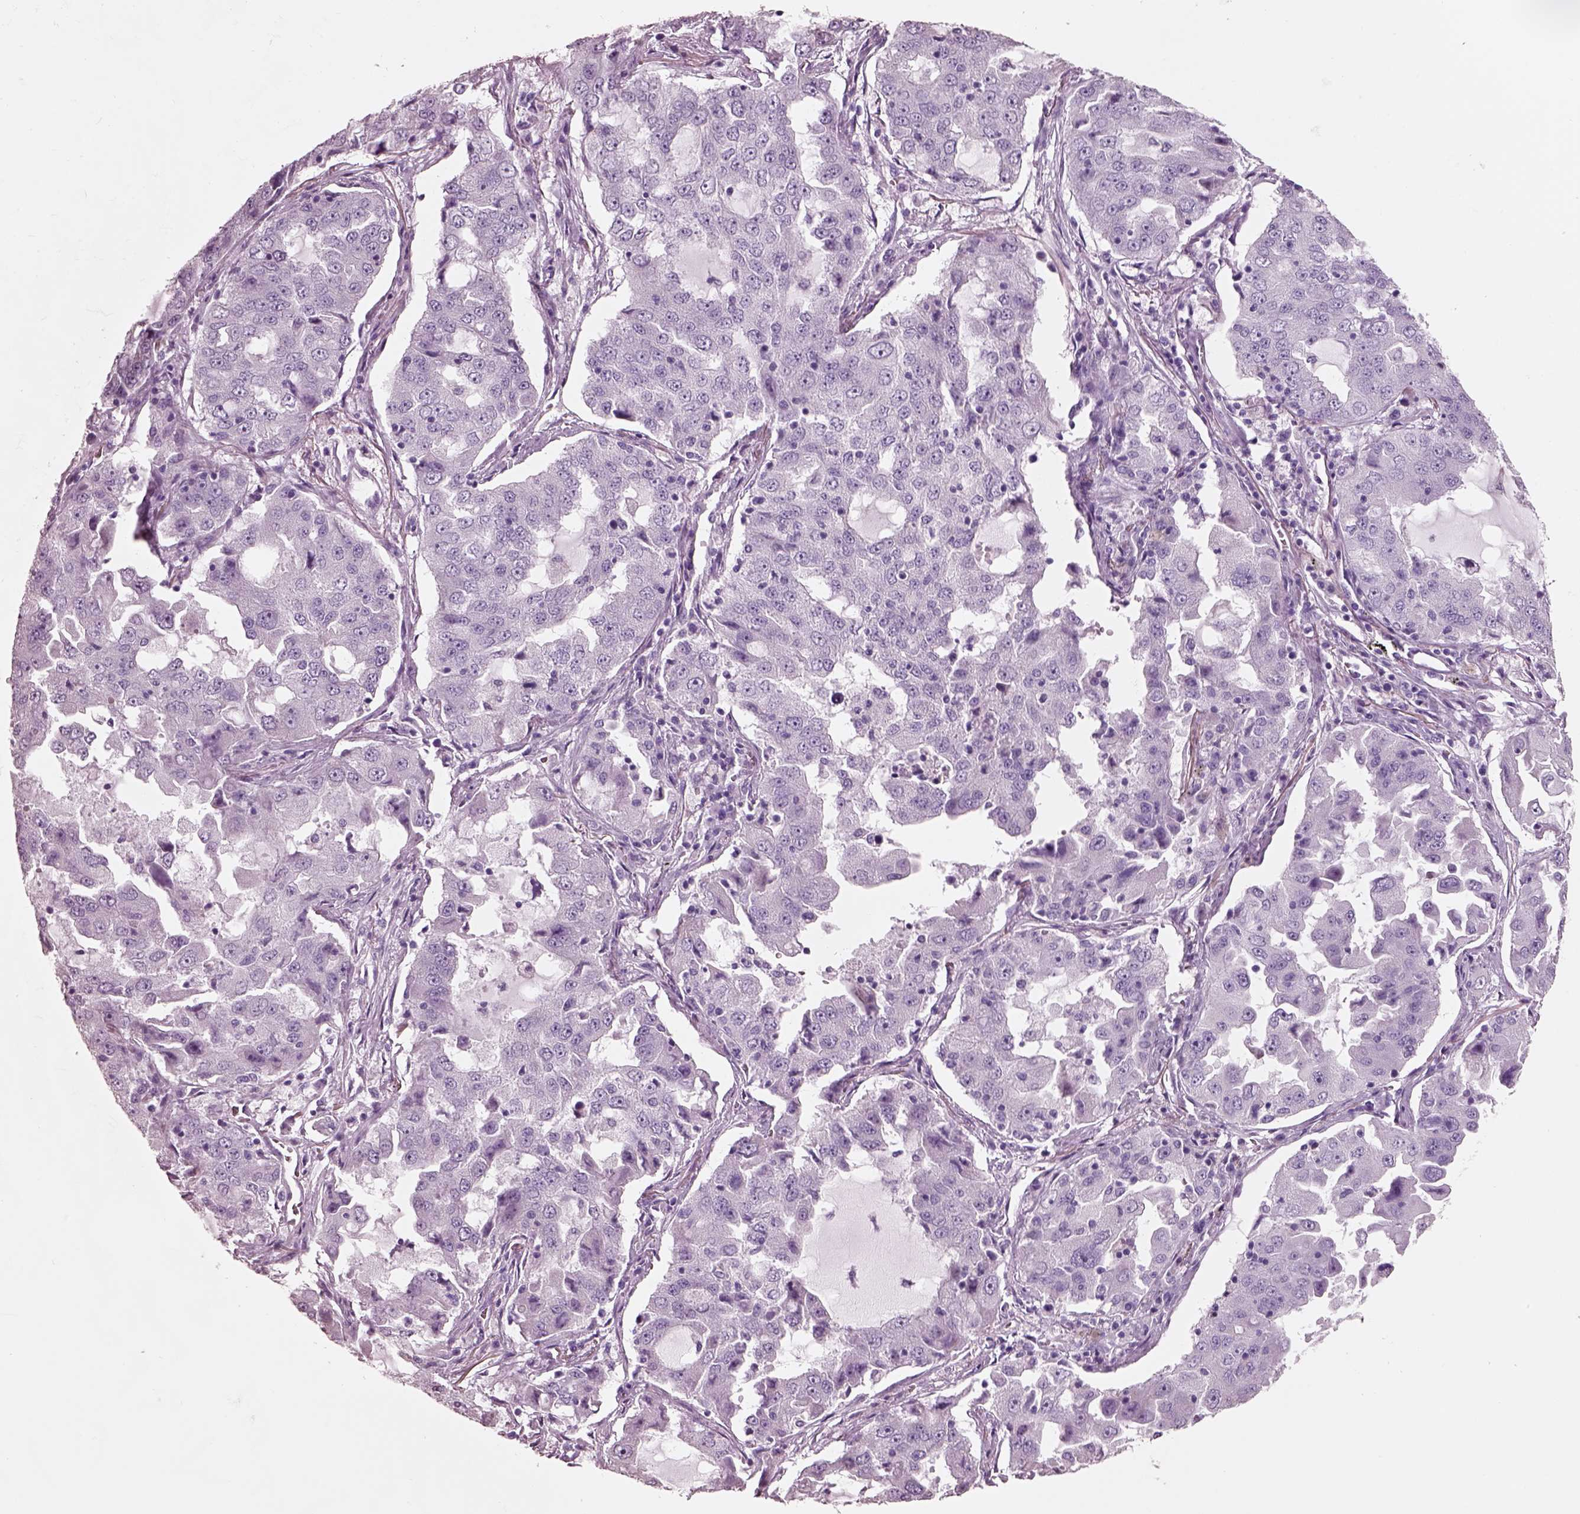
{"staining": {"intensity": "negative", "quantity": "none", "location": "none"}, "tissue": "lung cancer", "cell_type": "Tumor cells", "image_type": "cancer", "snomed": [{"axis": "morphology", "description": "Adenocarcinoma, NOS"}, {"axis": "topography", "description": "Lung"}], "caption": "This is a histopathology image of immunohistochemistry staining of lung cancer, which shows no positivity in tumor cells.", "gene": "PNOC", "patient": {"sex": "female", "age": 61}}